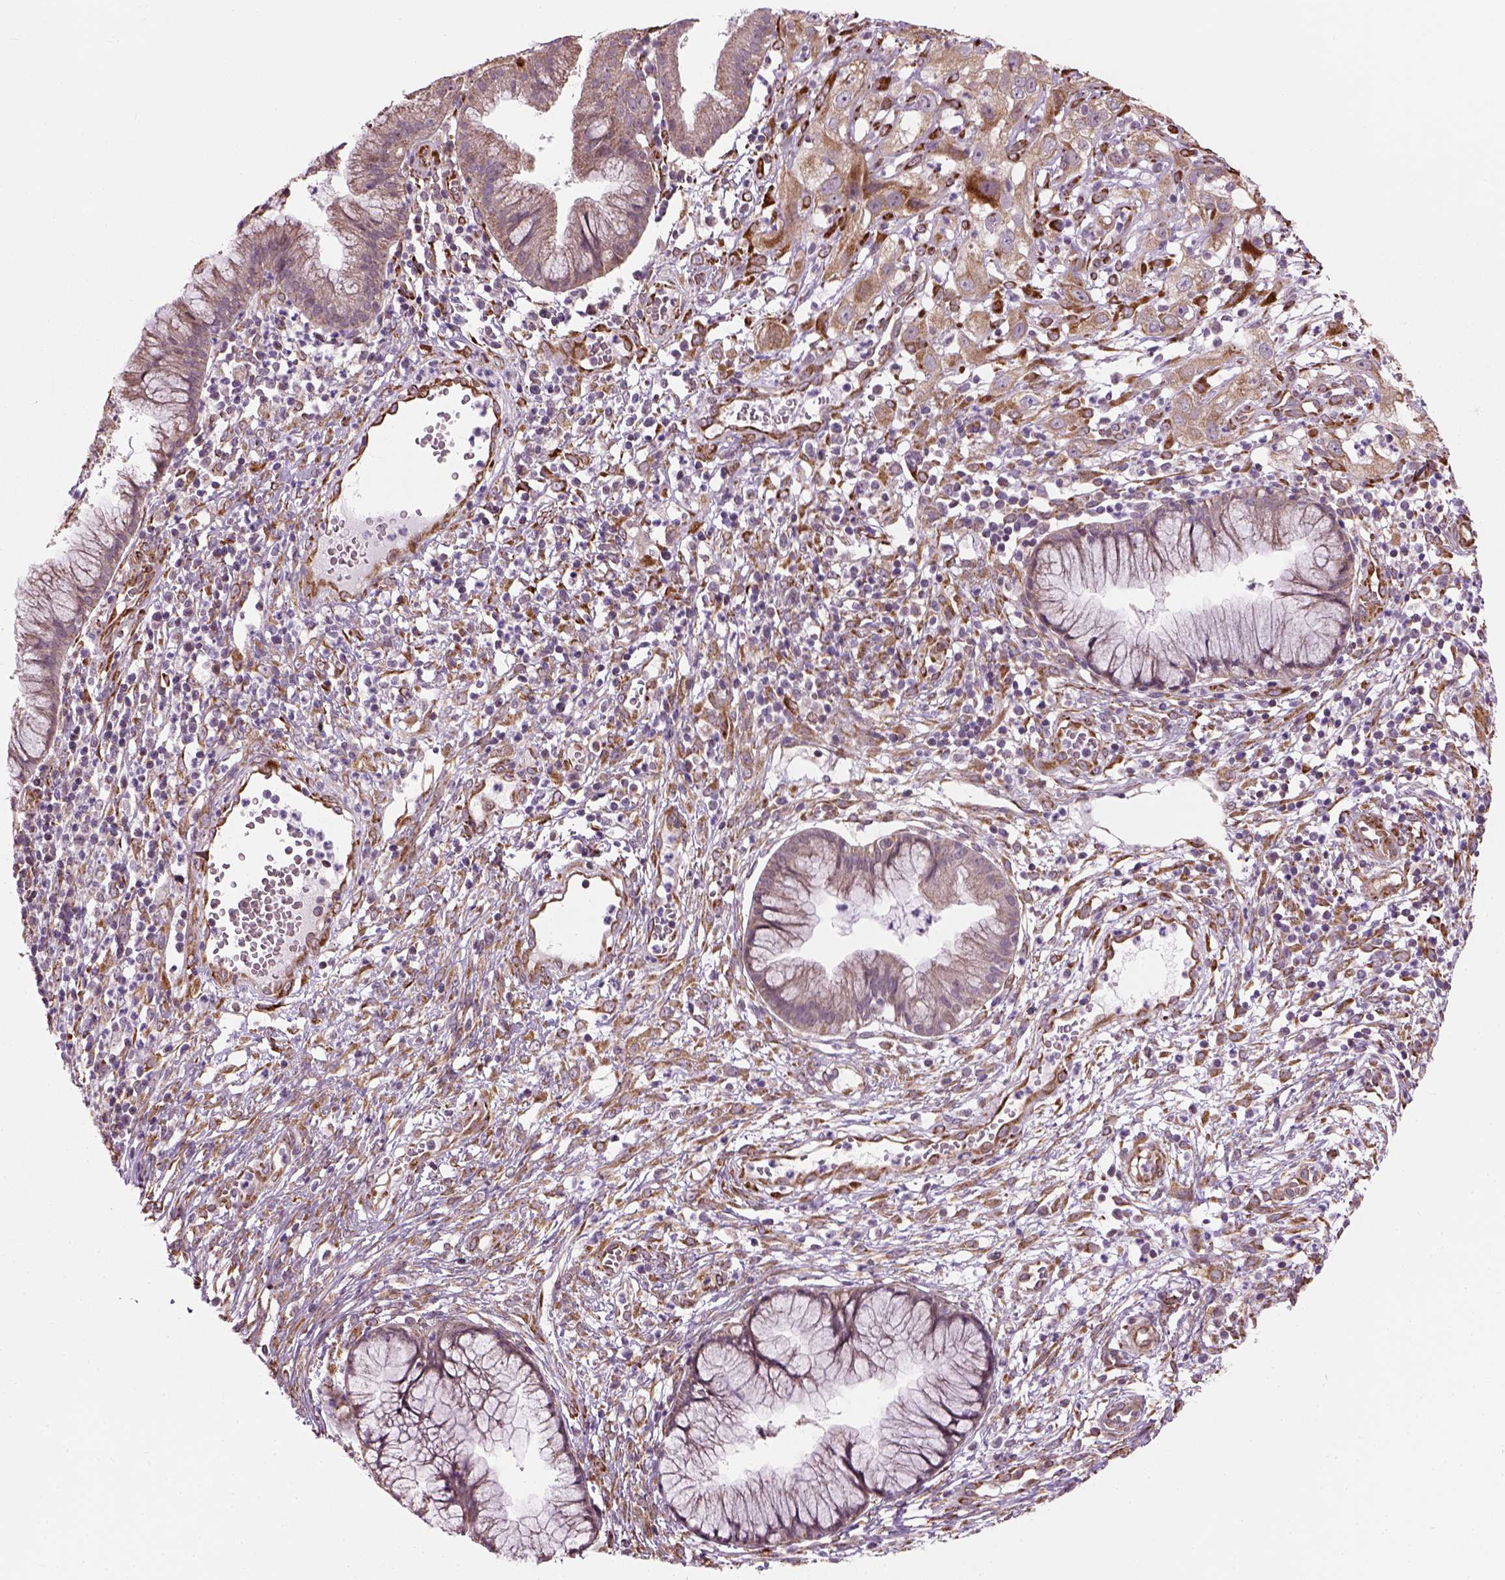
{"staining": {"intensity": "weak", "quantity": ">75%", "location": "cytoplasmic/membranous"}, "tissue": "cervical cancer", "cell_type": "Tumor cells", "image_type": "cancer", "snomed": [{"axis": "morphology", "description": "Squamous cell carcinoma, NOS"}, {"axis": "topography", "description": "Cervix"}], "caption": "Human cervical cancer stained for a protein (brown) exhibits weak cytoplasmic/membranous positive staining in about >75% of tumor cells.", "gene": "XK", "patient": {"sex": "female", "age": 32}}